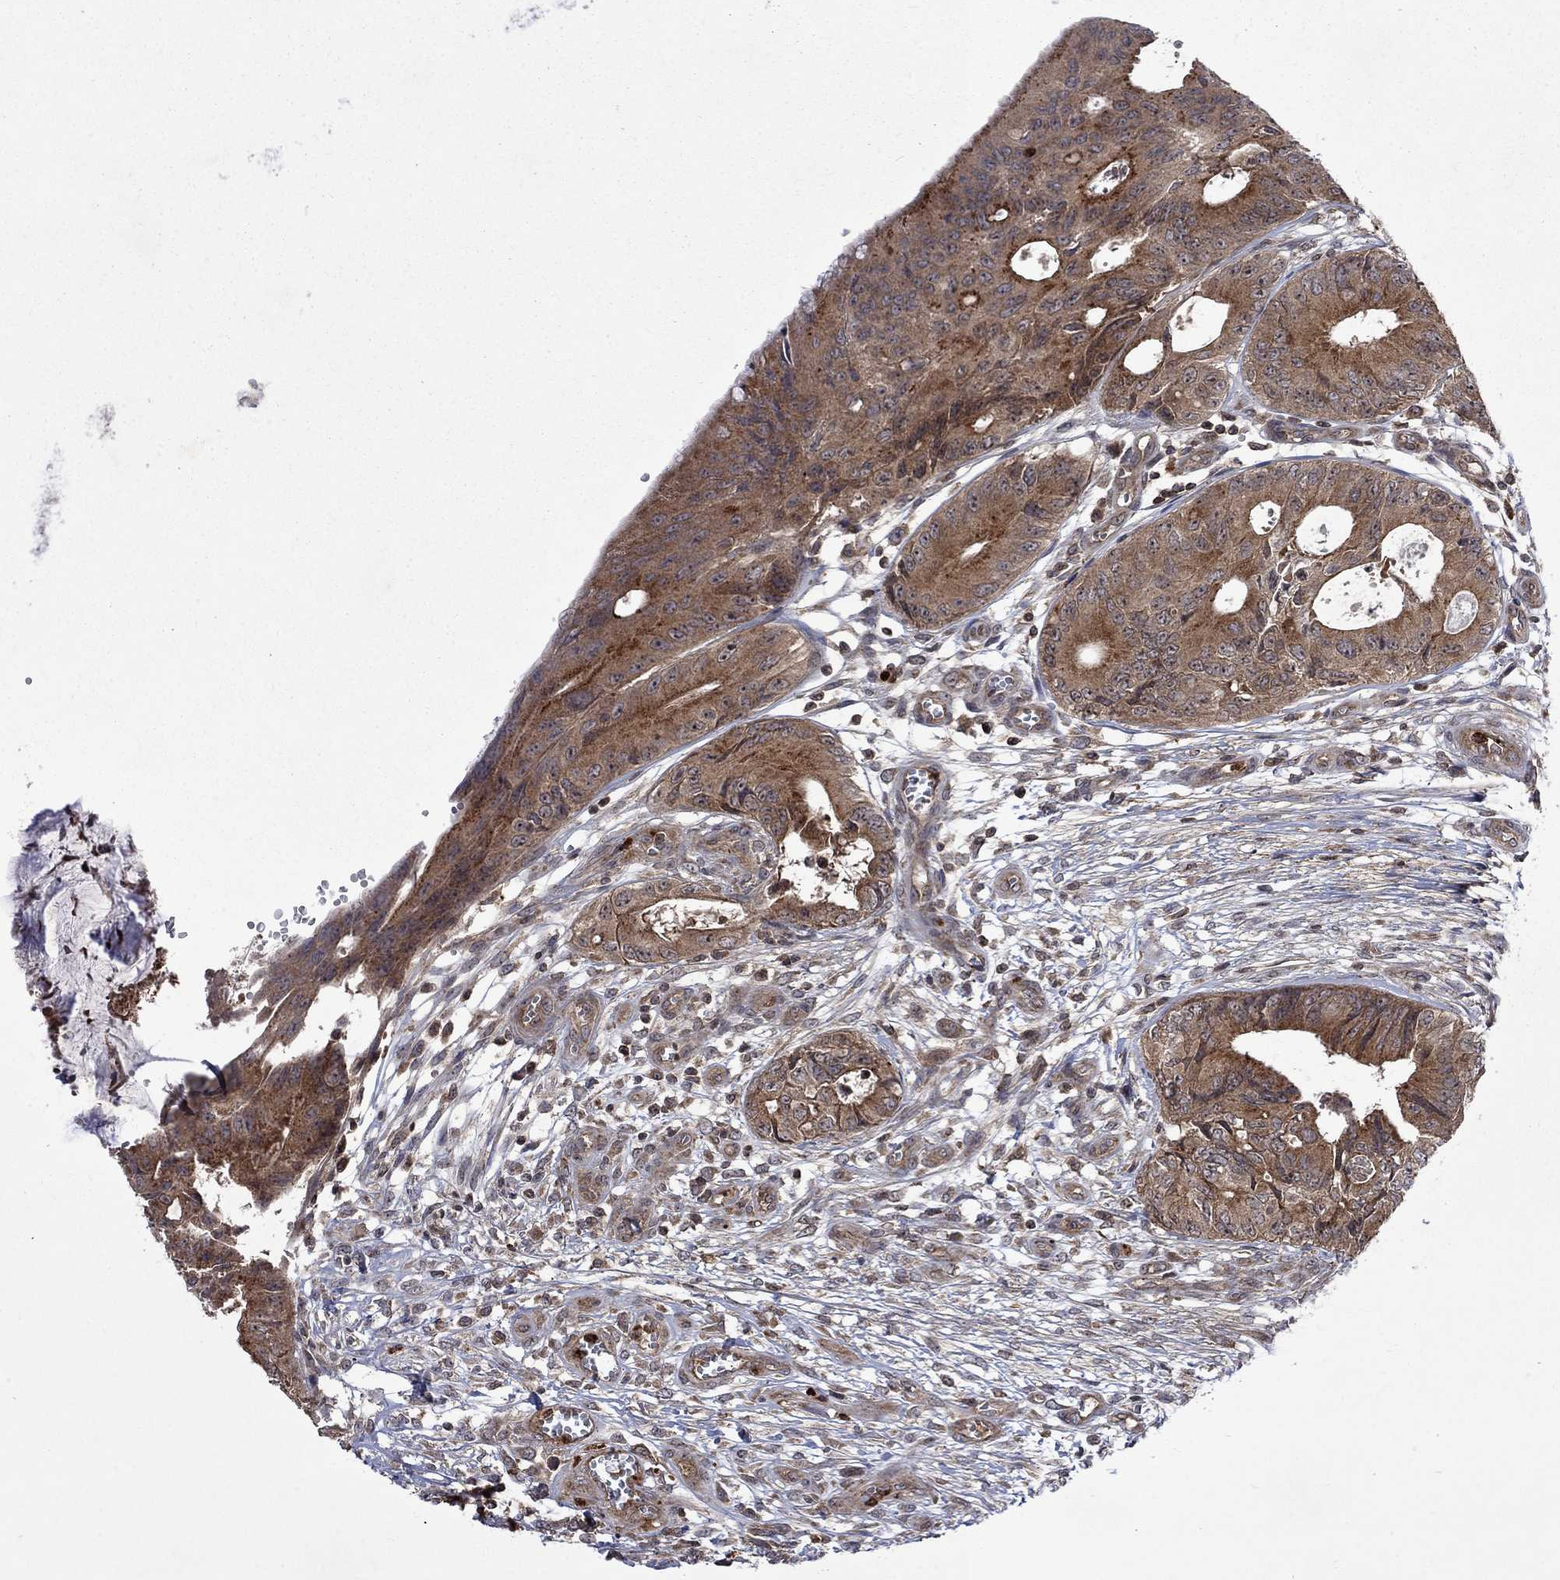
{"staining": {"intensity": "moderate", "quantity": ">75%", "location": "cytoplasmic/membranous"}, "tissue": "colorectal cancer", "cell_type": "Tumor cells", "image_type": "cancer", "snomed": [{"axis": "morphology", "description": "Normal tissue, NOS"}, {"axis": "morphology", "description": "Adenocarcinoma, NOS"}, {"axis": "topography", "description": "Colon"}], "caption": "DAB immunohistochemical staining of colorectal cancer (adenocarcinoma) demonstrates moderate cytoplasmic/membranous protein staining in approximately >75% of tumor cells.", "gene": "TMEM33", "patient": {"sex": "male", "age": 65}}